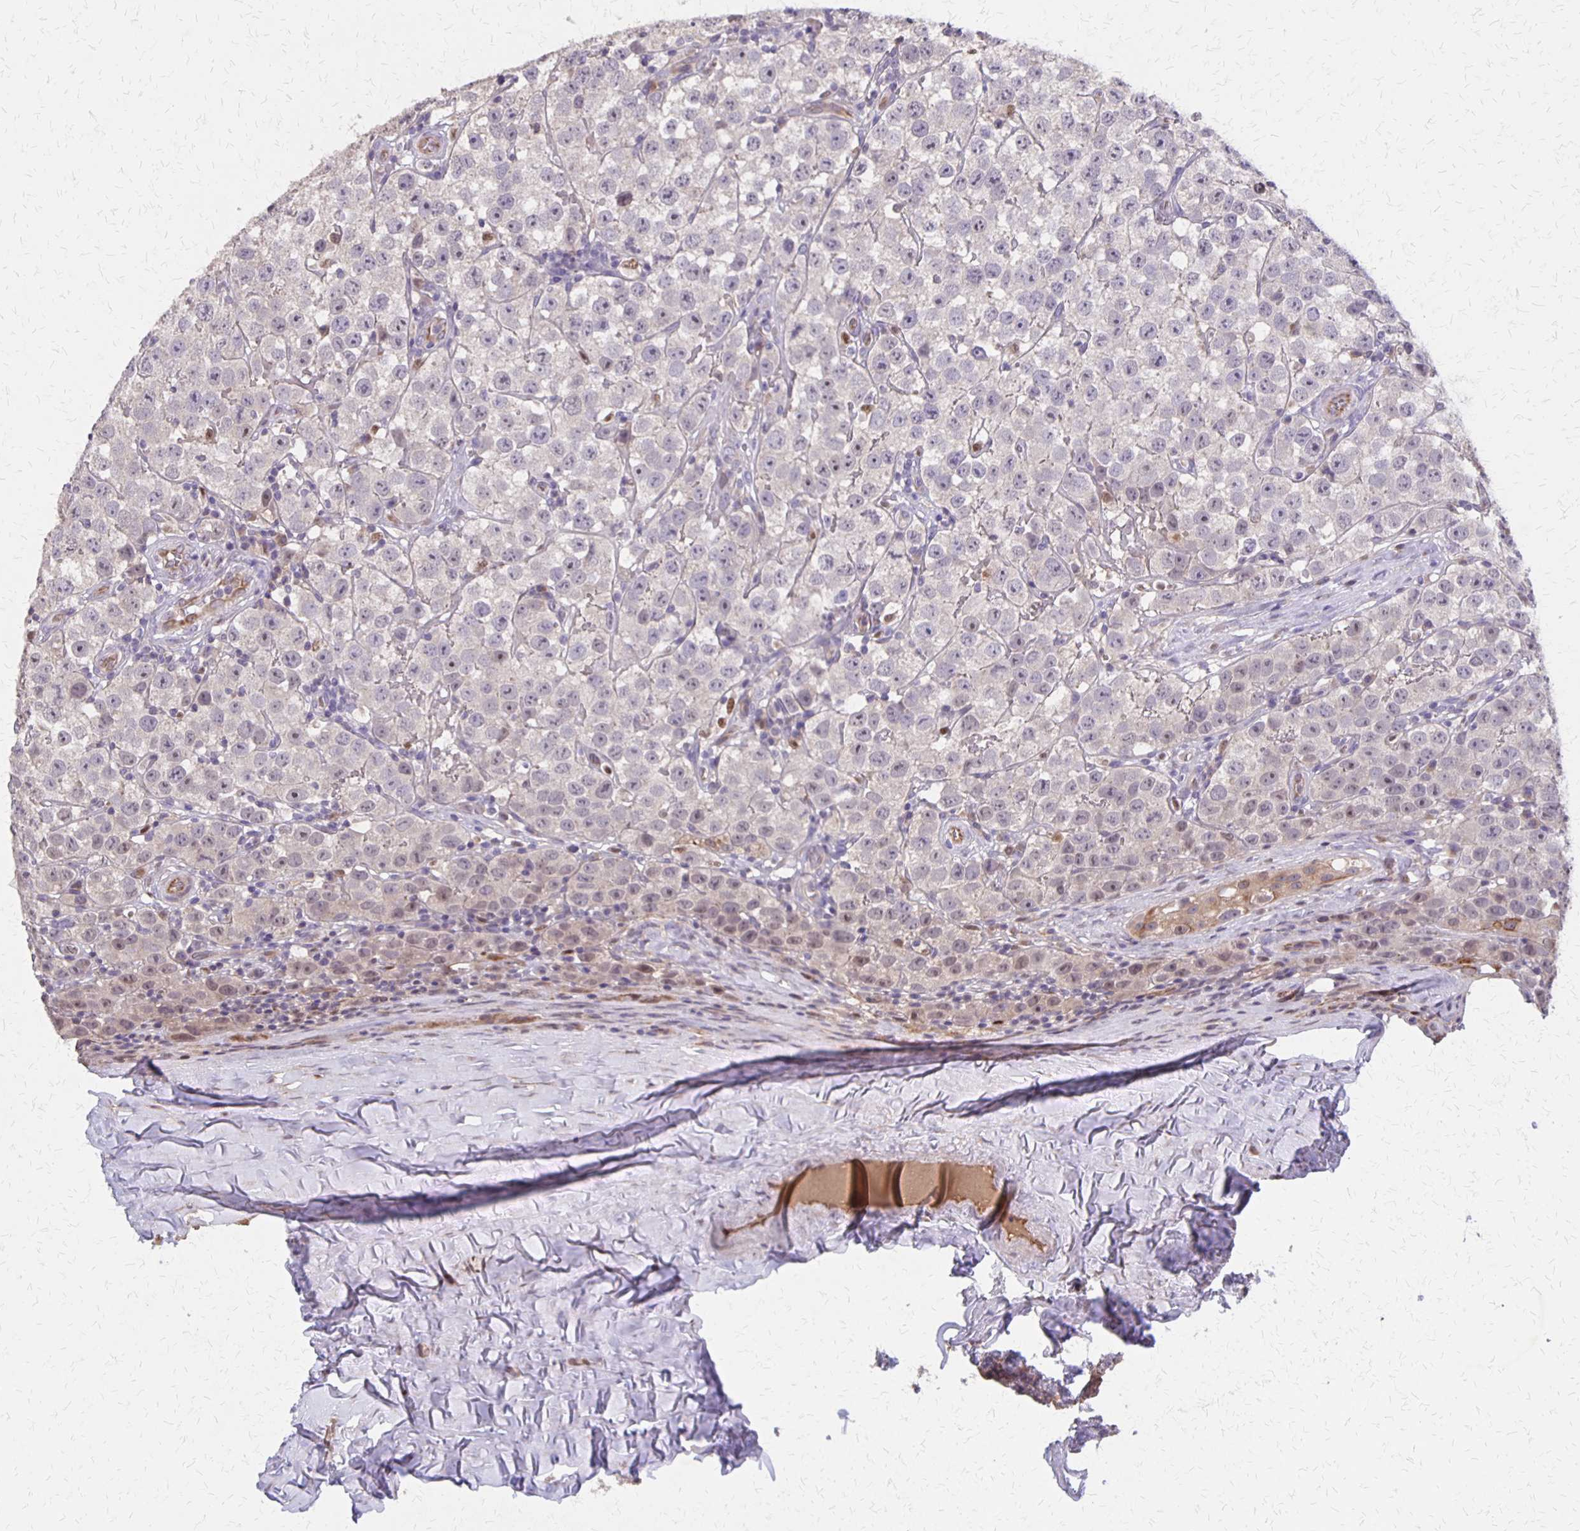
{"staining": {"intensity": "negative", "quantity": "none", "location": "none"}, "tissue": "testis cancer", "cell_type": "Tumor cells", "image_type": "cancer", "snomed": [{"axis": "morphology", "description": "Seminoma, NOS"}, {"axis": "topography", "description": "Testis"}], "caption": "The micrograph reveals no staining of tumor cells in testis seminoma.", "gene": "NOG", "patient": {"sex": "male", "age": 34}}